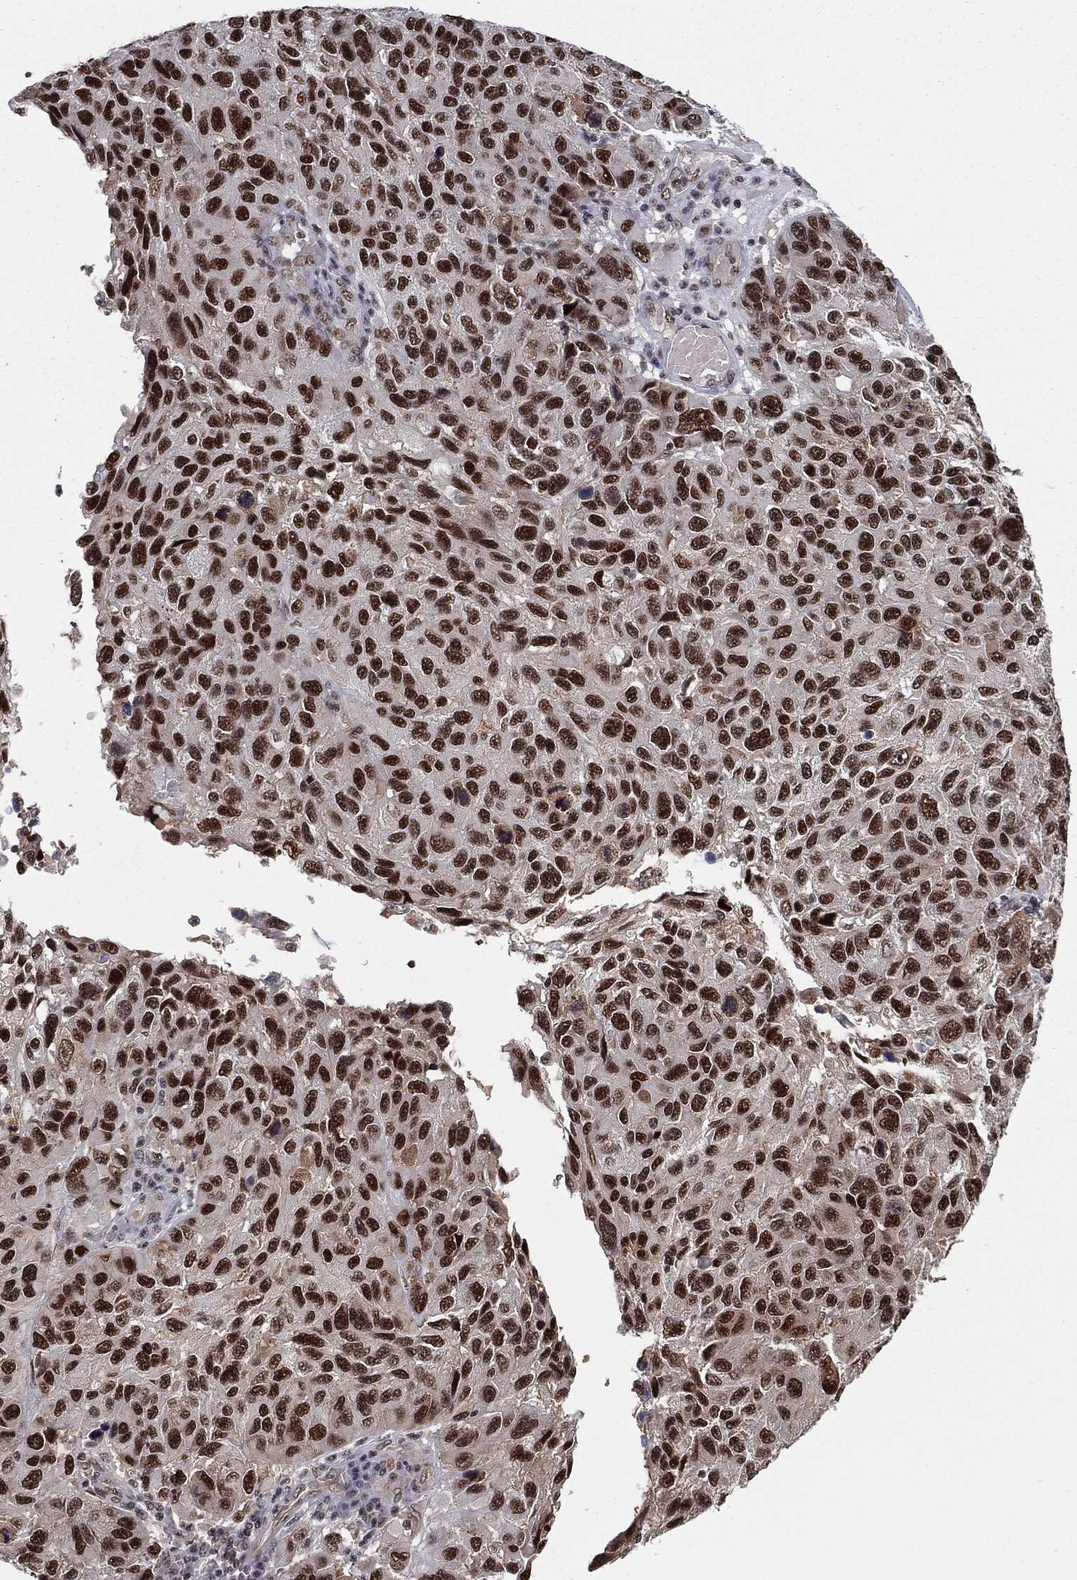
{"staining": {"intensity": "strong", "quantity": ">75%", "location": "nuclear"}, "tissue": "melanoma", "cell_type": "Tumor cells", "image_type": "cancer", "snomed": [{"axis": "morphology", "description": "Malignant melanoma, NOS"}, {"axis": "topography", "description": "Skin"}], "caption": "Immunohistochemical staining of malignant melanoma shows high levels of strong nuclear protein staining in about >75% of tumor cells.", "gene": "GPALPP1", "patient": {"sex": "male", "age": 53}}